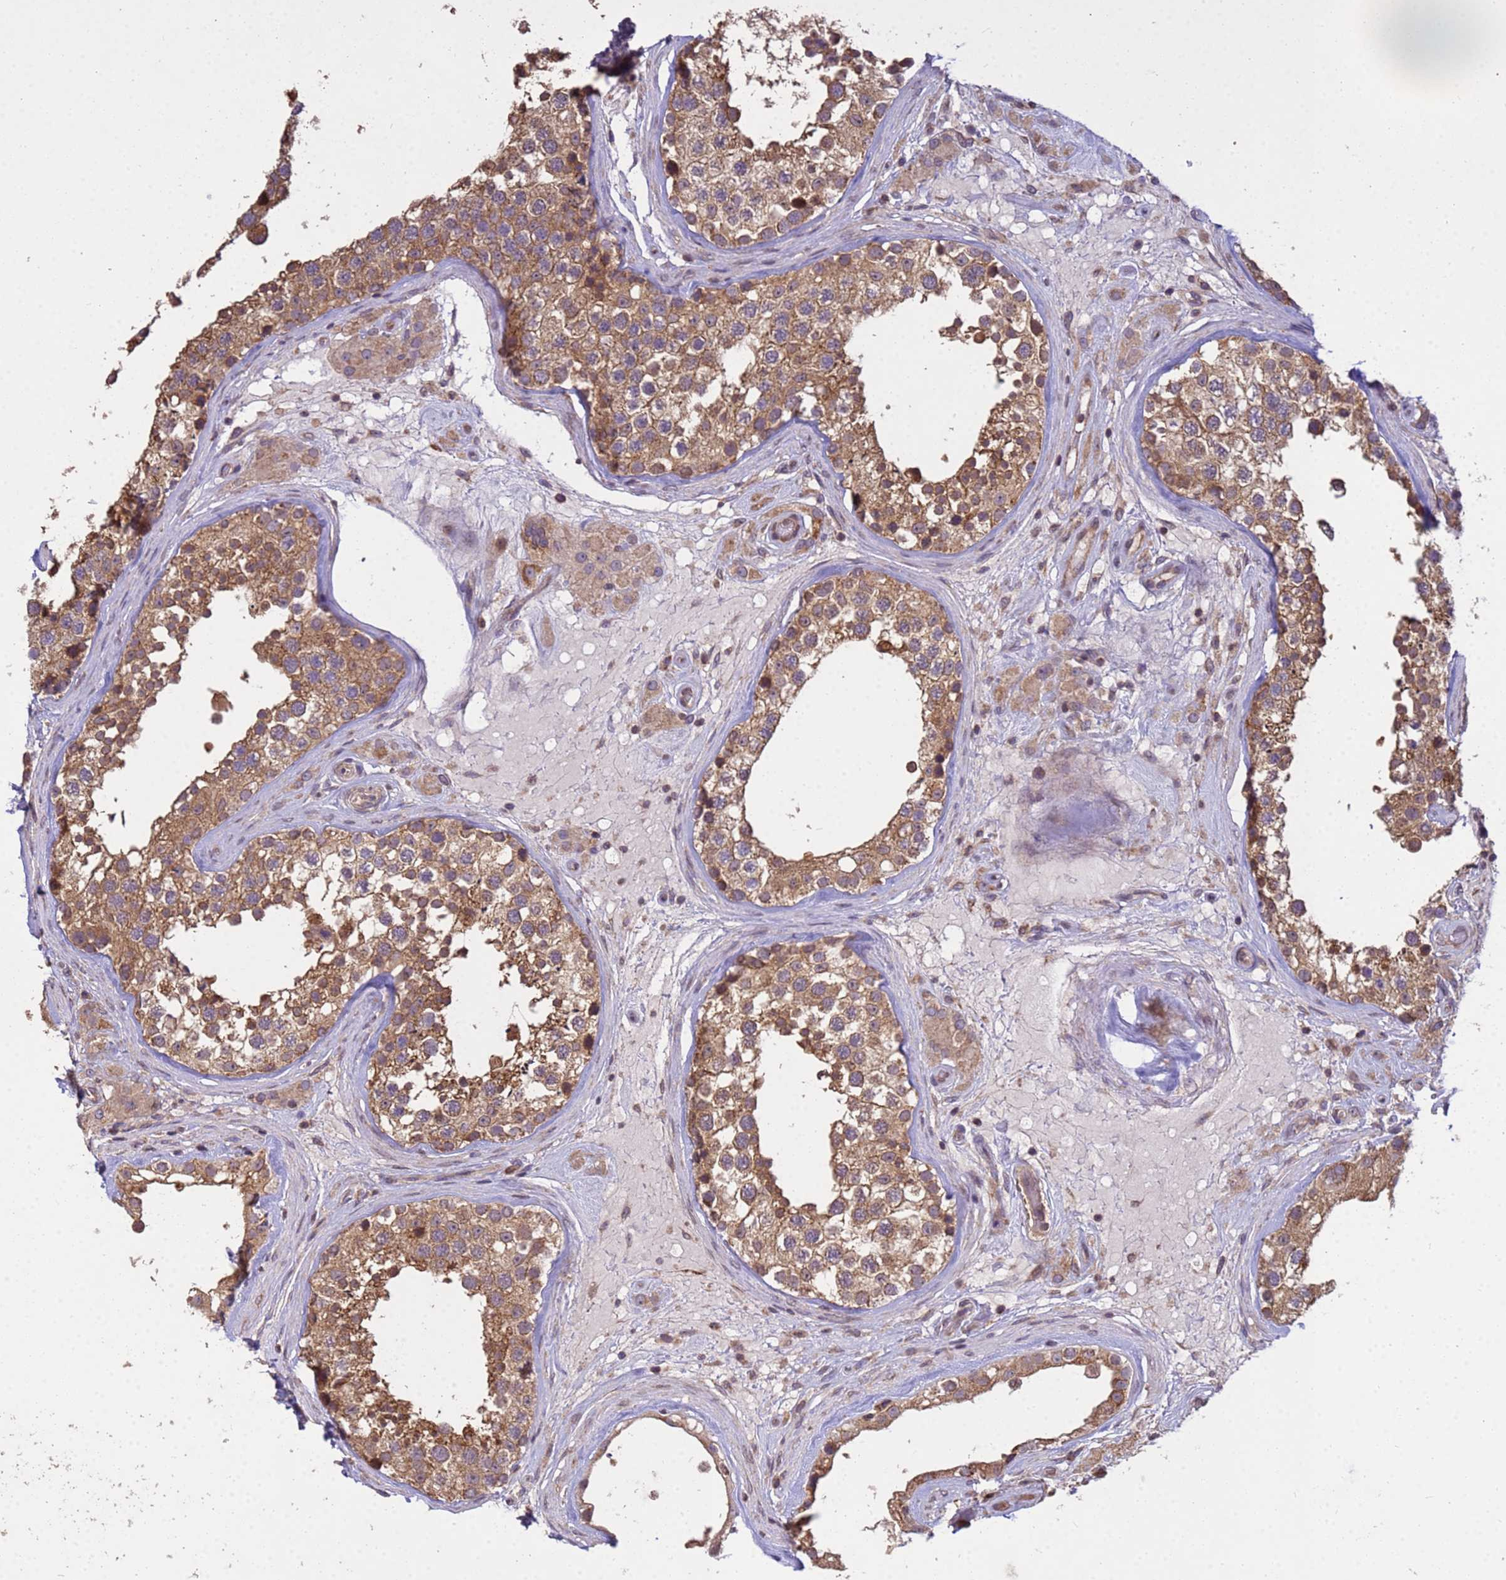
{"staining": {"intensity": "moderate", "quantity": ">75%", "location": "cytoplasmic/membranous"}, "tissue": "testis", "cell_type": "Cells in seminiferous ducts", "image_type": "normal", "snomed": [{"axis": "morphology", "description": "Normal tissue, NOS"}, {"axis": "topography", "description": "Testis"}], "caption": "Brown immunohistochemical staining in unremarkable testis demonstrates moderate cytoplasmic/membranous staining in approximately >75% of cells in seminiferous ducts.", "gene": "P2RX7", "patient": {"sex": "male", "age": 46}}